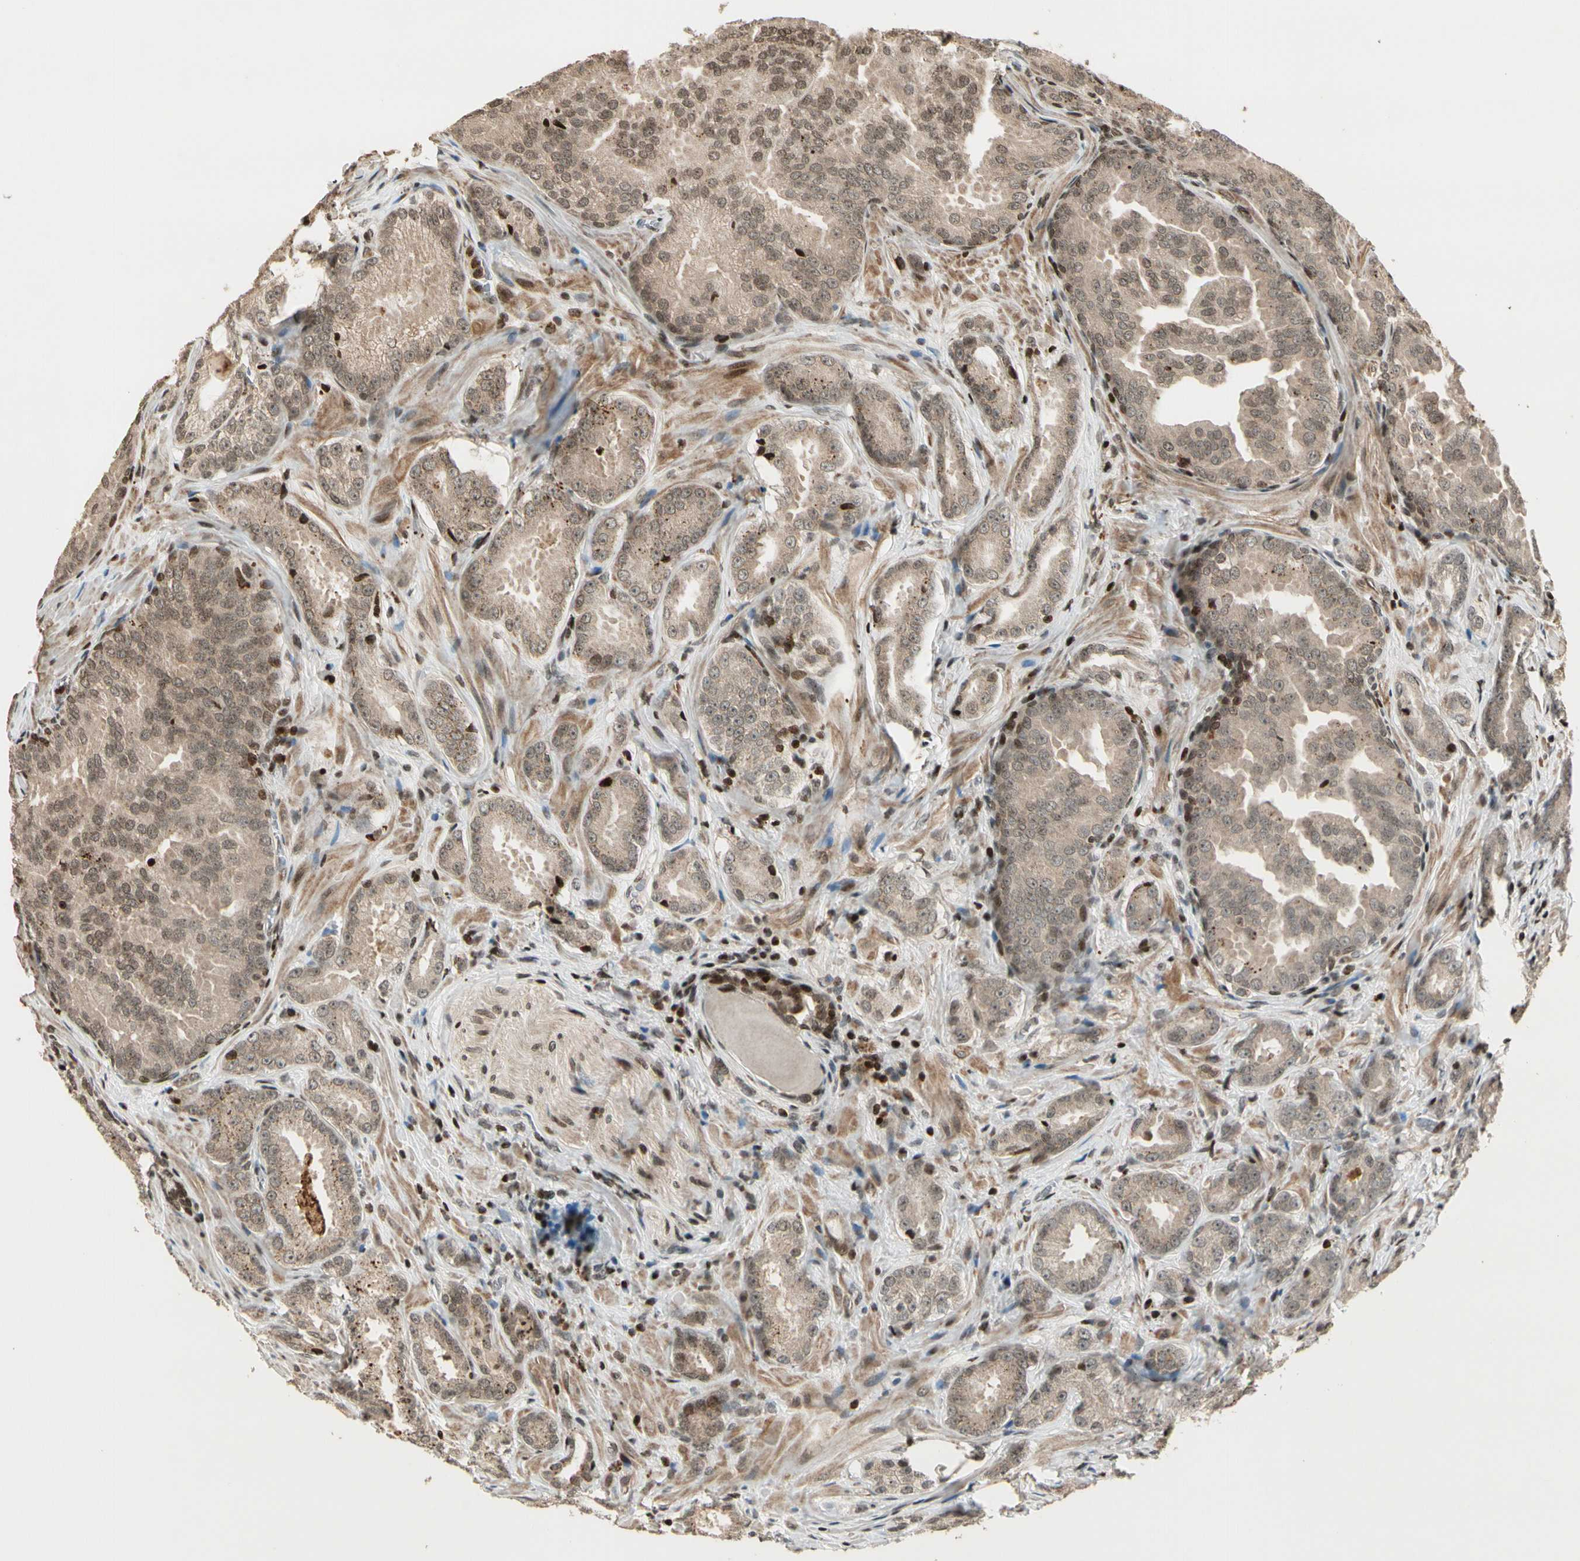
{"staining": {"intensity": "weak", "quantity": ">75%", "location": "cytoplasmic/membranous,nuclear"}, "tissue": "prostate cancer", "cell_type": "Tumor cells", "image_type": "cancer", "snomed": [{"axis": "morphology", "description": "Adenocarcinoma, High grade"}, {"axis": "topography", "description": "Prostate"}], "caption": "Prostate cancer (adenocarcinoma (high-grade)) stained for a protein displays weak cytoplasmic/membranous and nuclear positivity in tumor cells.", "gene": "TSHZ3", "patient": {"sex": "male", "age": 64}}